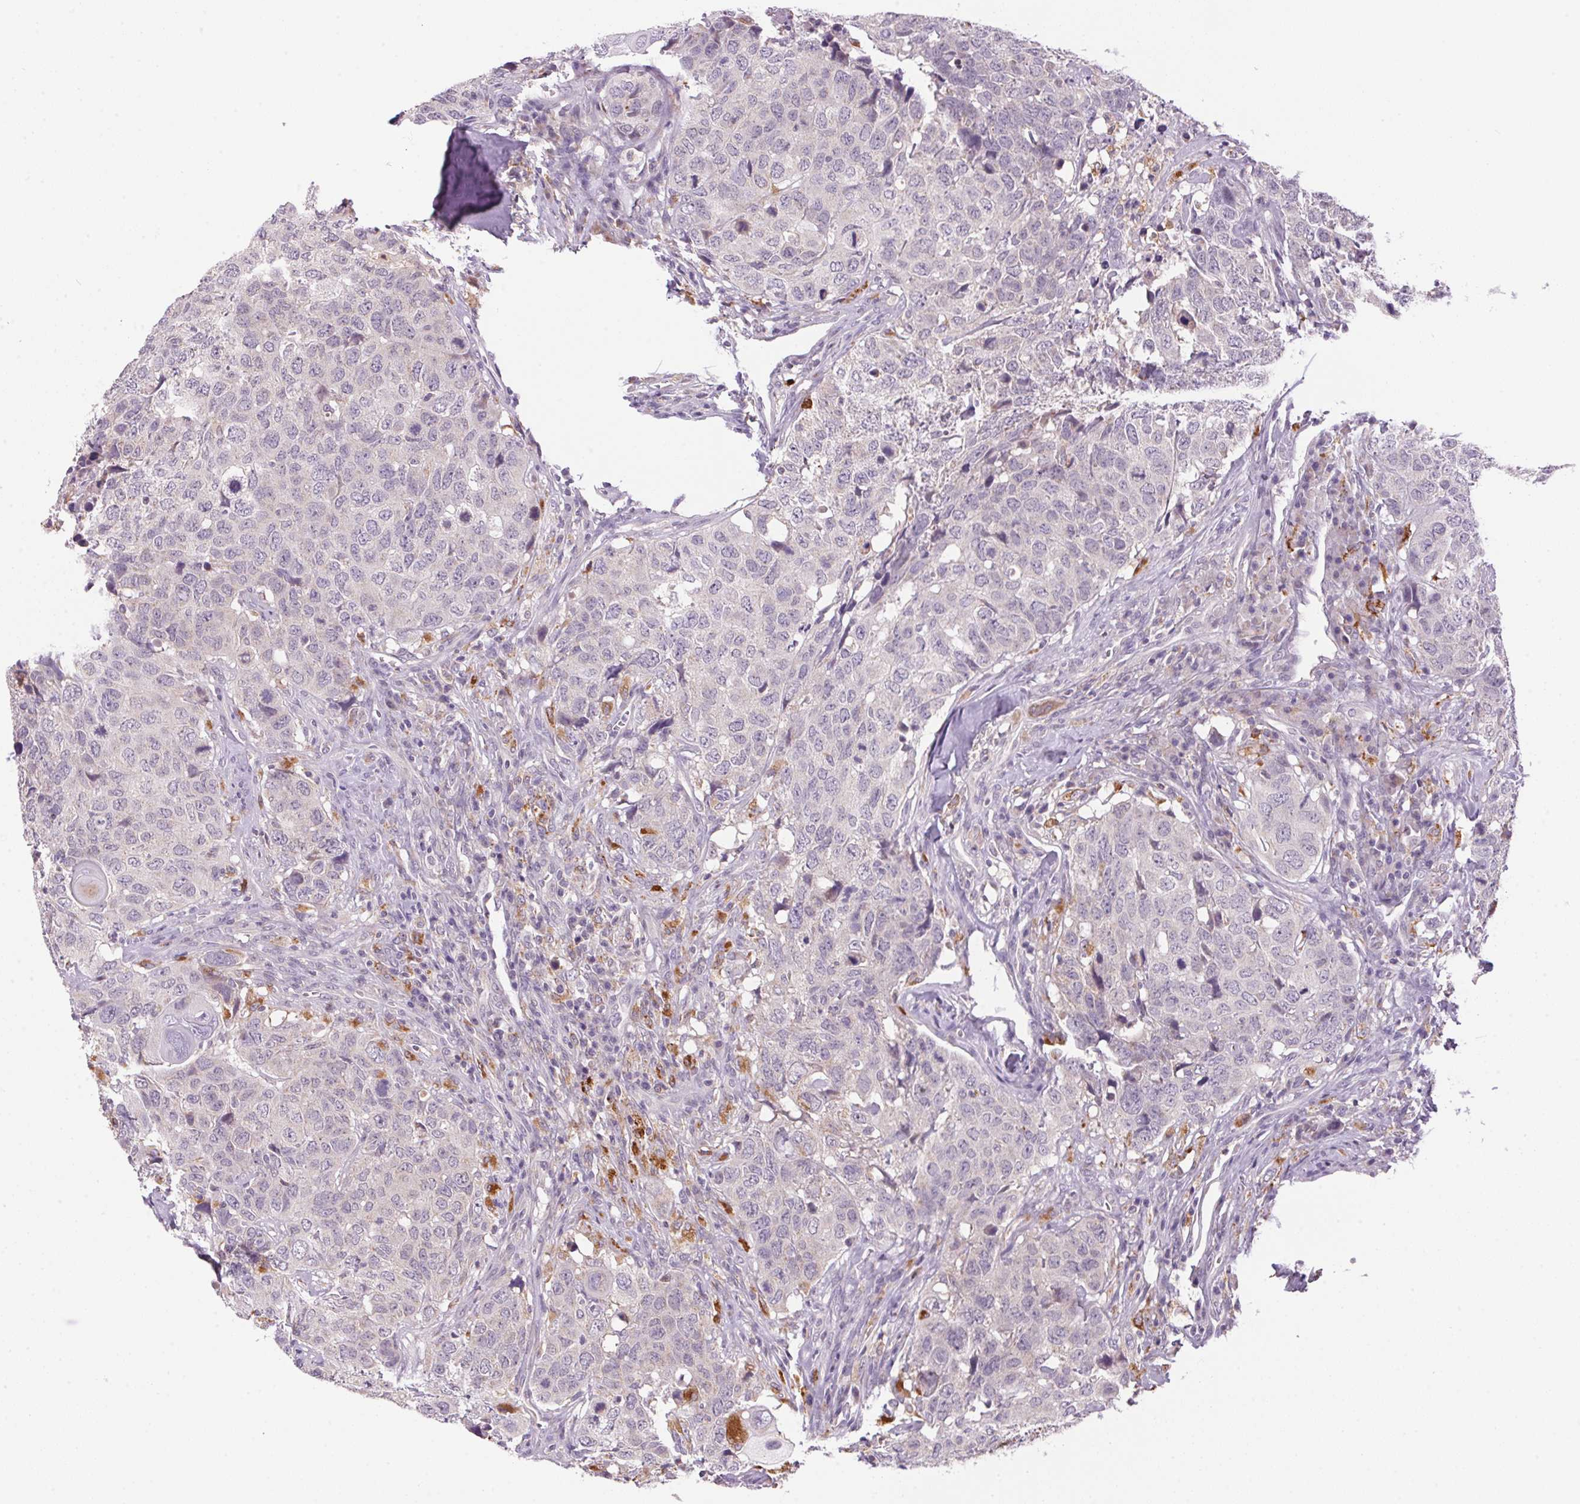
{"staining": {"intensity": "negative", "quantity": "none", "location": "none"}, "tissue": "head and neck cancer", "cell_type": "Tumor cells", "image_type": "cancer", "snomed": [{"axis": "morphology", "description": "Normal tissue, NOS"}, {"axis": "morphology", "description": "Squamous cell carcinoma, NOS"}, {"axis": "topography", "description": "Skeletal muscle"}, {"axis": "topography", "description": "Vascular tissue"}, {"axis": "topography", "description": "Peripheral nerve tissue"}, {"axis": "topography", "description": "Head-Neck"}], "caption": "Tumor cells are negative for brown protein staining in squamous cell carcinoma (head and neck).", "gene": "ADH5", "patient": {"sex": "male", "age": 66}}